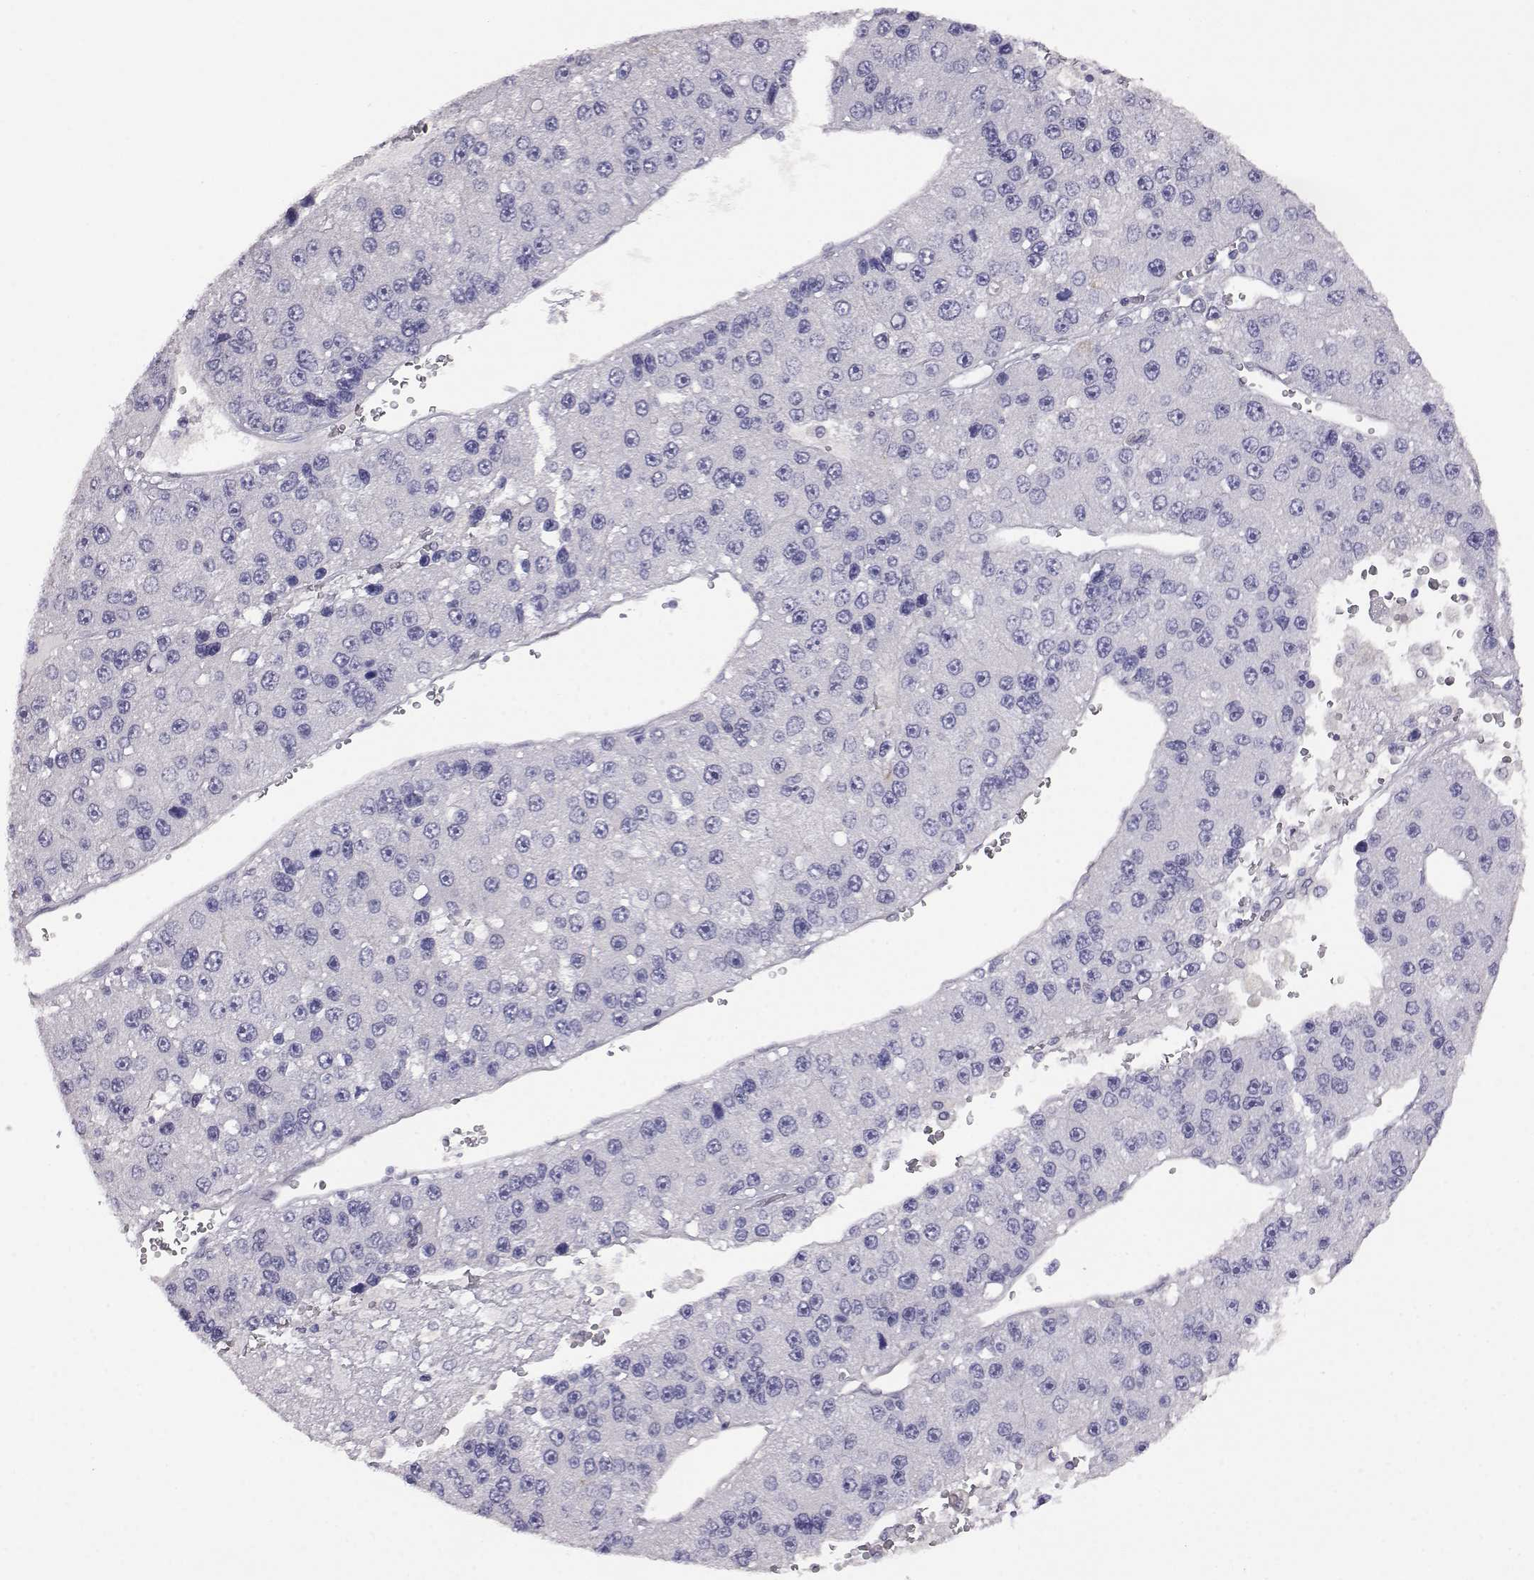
{"staining": {"intensity": "negative", "quantity": "none", "location": "none"}, "tissue": "liver cancer", "cell_type": "Tumor cells", "image_type": "cancer", "snomed": [{"axis": "morphology", "description": "Carcinoma, Hepatocellular, NOS"}, {"axis": "topography", "description": "Liver"}], "caption": "Immunohistochemistry image of human hepatocellular carcinoma (liver) stained for a protein (brown), which shows no staining in tumor cells. (DAB immunohistochemistry visualized using brightfield microscopy, high magnification).", "gene": "AKR1B1", "patient": {"sex": "female", "age": 73}}